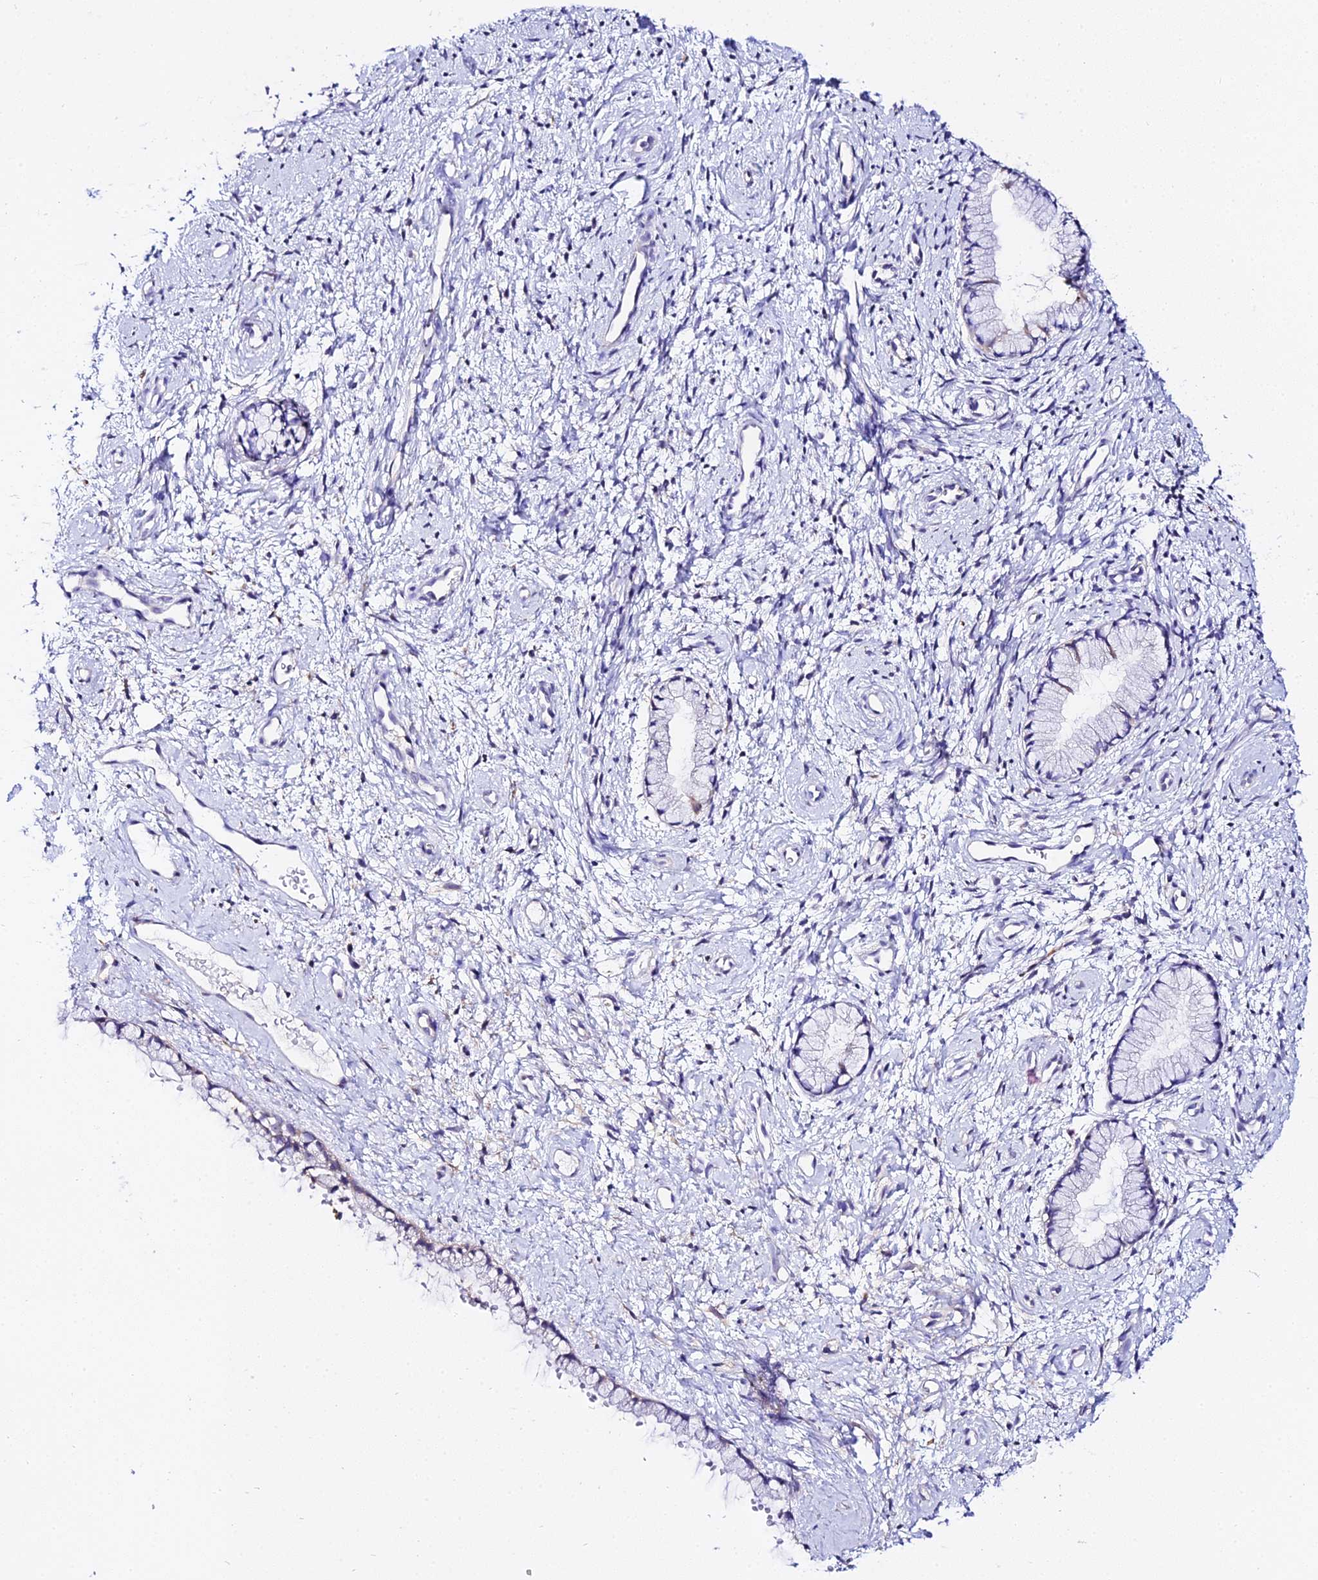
{"staining": {"intensity": "negative", "quantity": "none", "location": "none"}, "tissue": "cervix", "cell_type": "Glandular cells", "image_type": "normal", "snomed": [{"axis": "morphology", "description": "Normal tissue, NOS"}, {"axis": "topography", "description": "Cervix"}], "caption": "An immunohistochemistry histopathology image of normal cervix is shown. There is no staining in glandular cells of cervix. (Stains: DAB (3,3'-diaminobenzidine) immunohistochemistry (IHC) with hematoxylin counter stain, Microscopy: brightfield microscopy at high magnification).", "gene": "ATG16L2", "patient": {"sex": "female", "age": 57}}